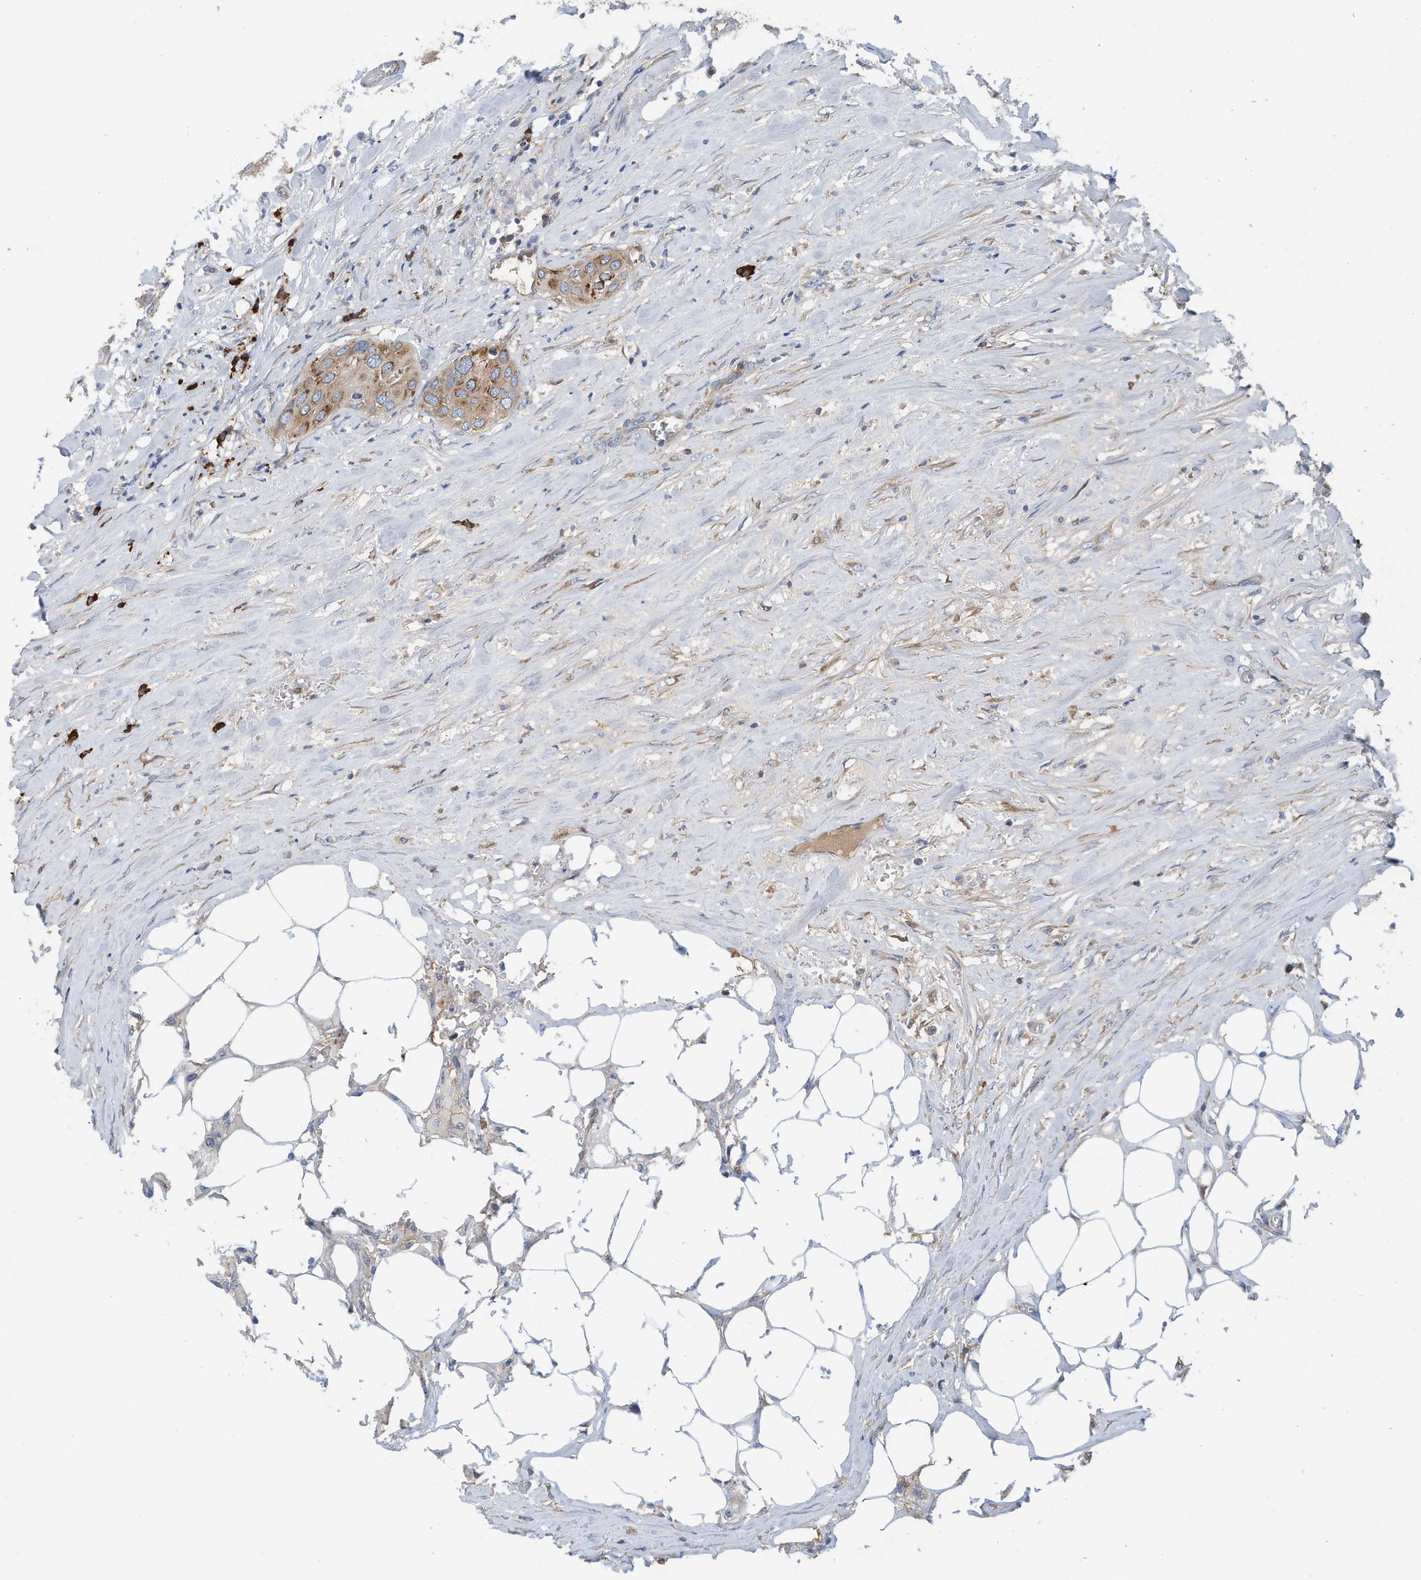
{"staining": {"intensity": "moderate", "quantity": "25%-75%", "location": "cytoplasmic/membranous"}, "tissue": "urothelial cancer", "cell_type": "Tumor cells", "image_type": "cancer", "snomed": [{"axis": "morphology", "description": "Urothelial carcinoma, High grade"}, {"axis": "topography", "description": "Urinary bladder"}], "caption": "Immunohistochemical staining of urothelial cancer reveals medium levels of moderate cytoplasmic/membranous expression in about 25%-75% of tumor cells.", "gene": "SLC5A11", "patient": {"sex": "male", "age": 64}}